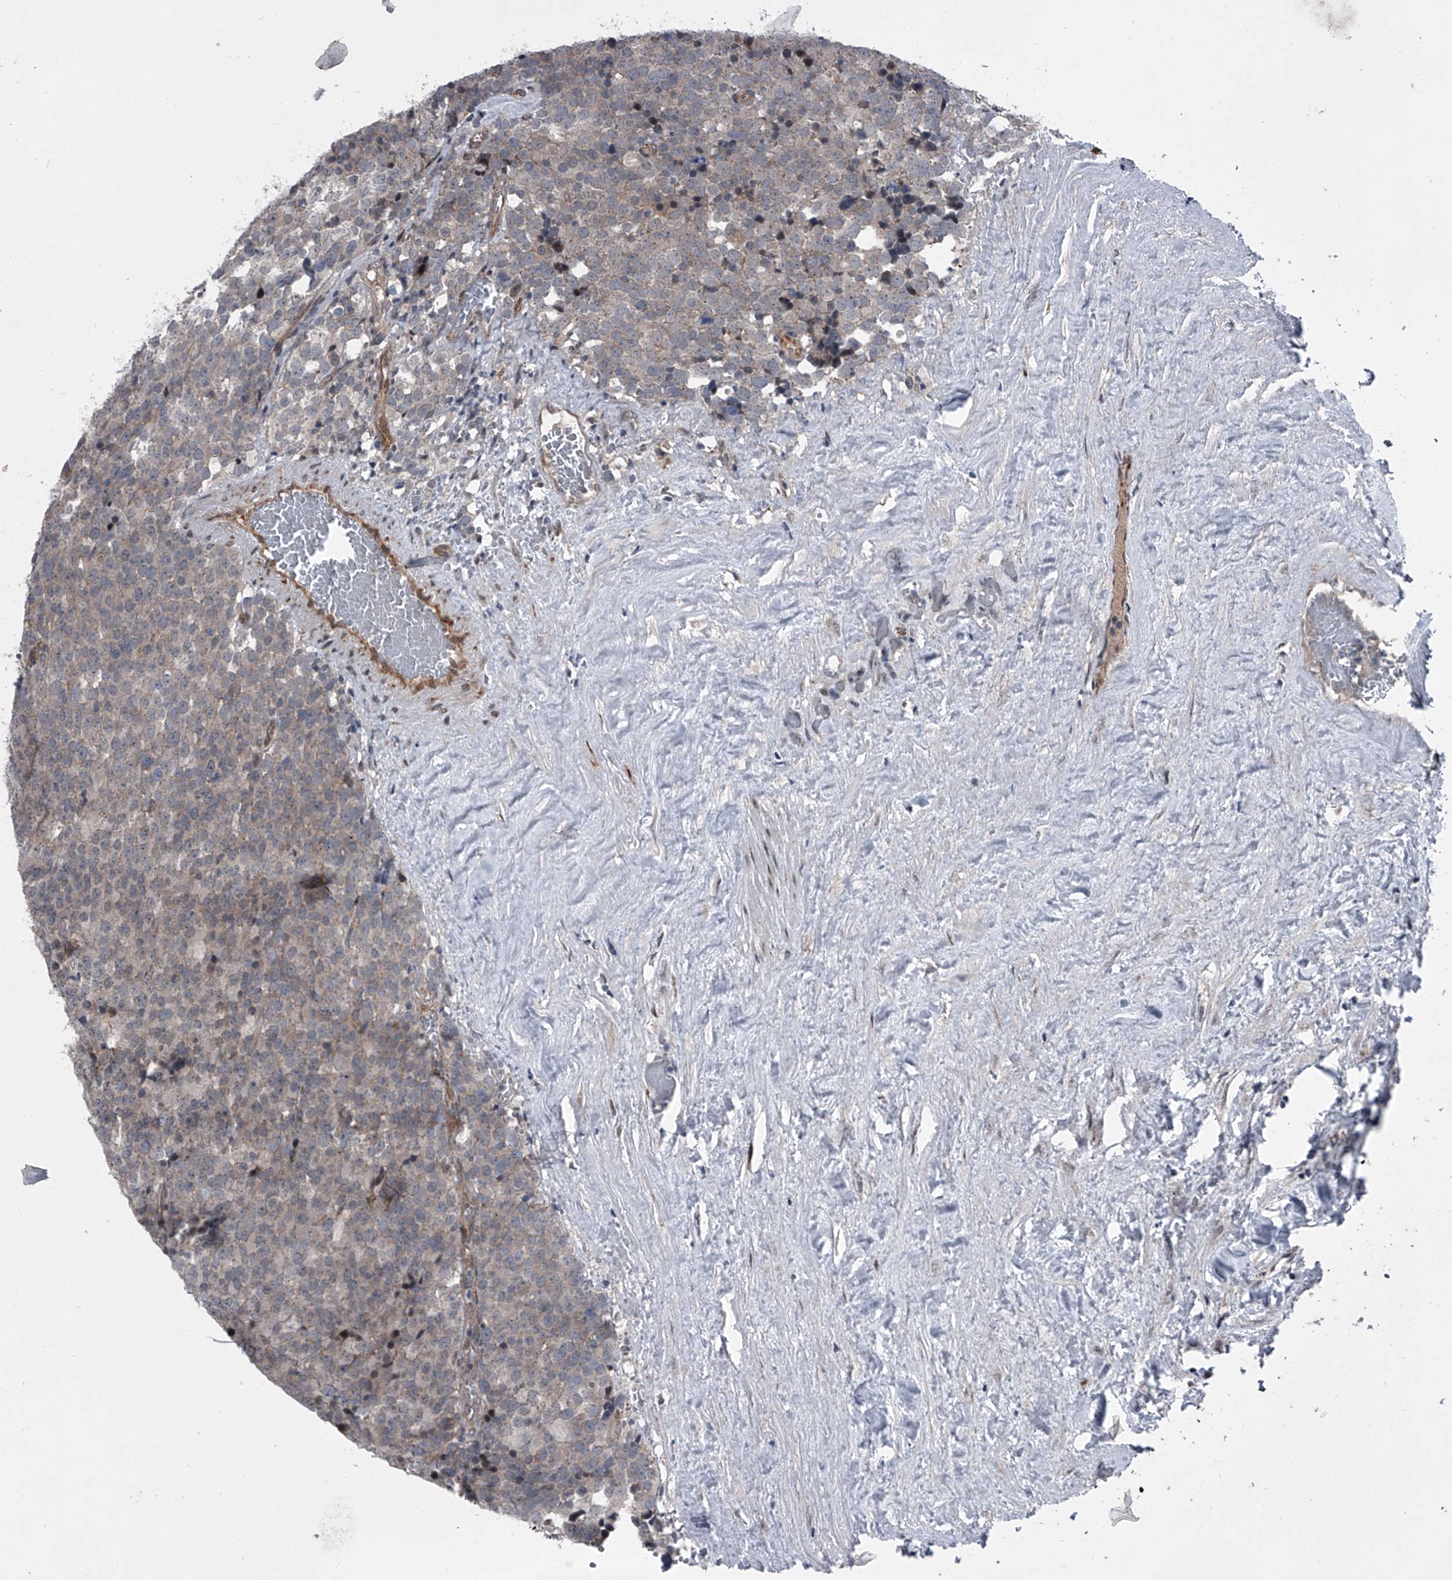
{"staining": {"intensity": "weak", "quantity": "<25%", "location": "cytoplasmic/membranous"}, "tissue": "testis cancer", "cell_type": "Tumor cells", "image_type": "cancer", "snomed": [{"axis": "morphology", "description": "Seminoma, NOS"}, {"axis": "topography", "description": "Testis"}], "caption": "A photomicrograph of seminoma (testis) stained for a protein exhibits no brown staining in tumor cells.", "gene": "ELK4", "patient": {"sex": "male", "age": 71}}